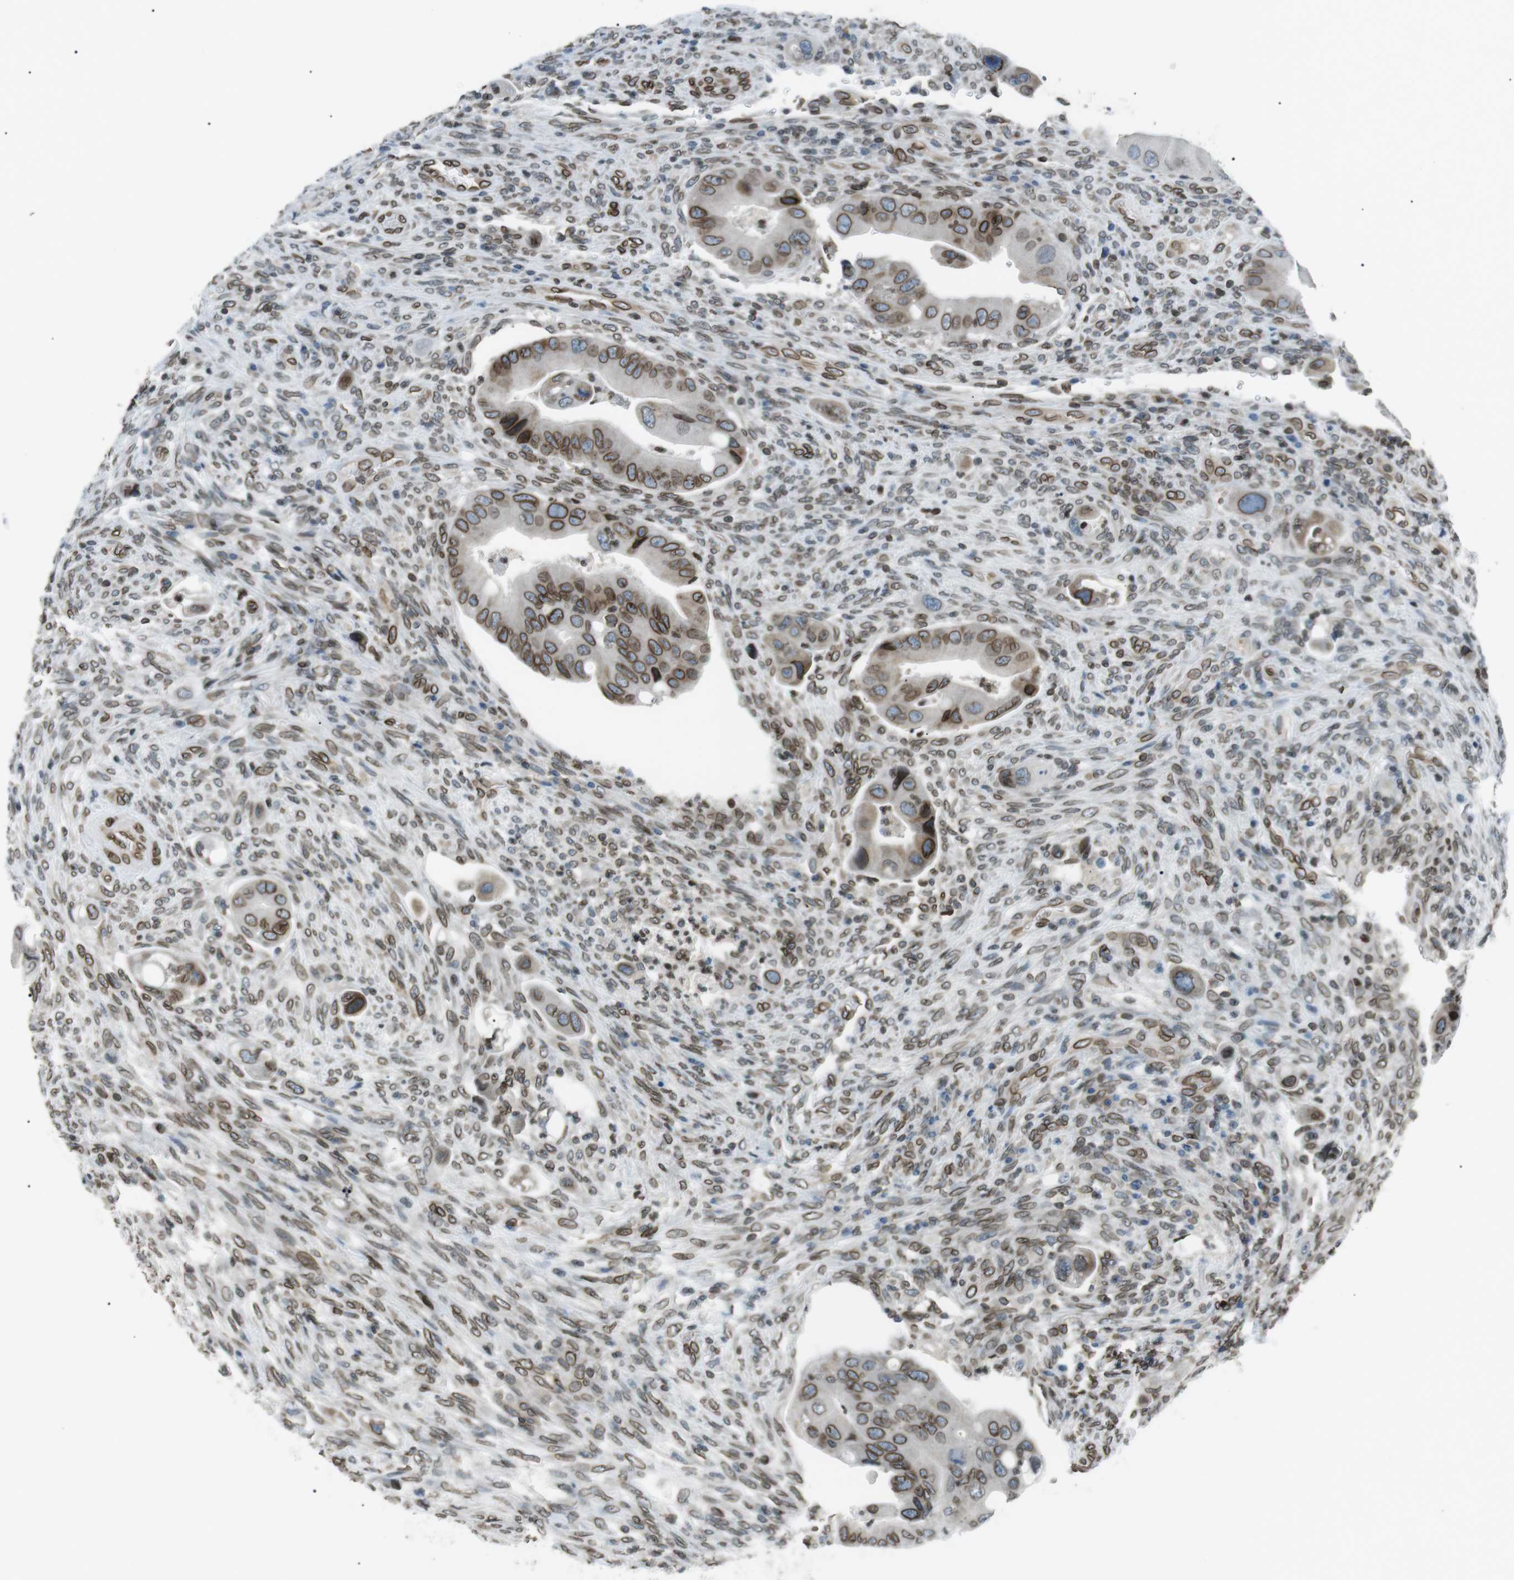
{"staining": {"intensity": "moderate", "quantity": ">75%", "location": "cytoplasmic/membranous,nuclear"}, "tissue": "colorectal cancer", "cell_type": "Tumor cells", "image_type": "cancer", "snomed": [{"axis": "morphology", "description": "Adenocarcinoma, NOS"}, {"axis": "topography", "description": "Rectum"}], "caption": "This image exhibits immunohistochemistry (IHC) staining of adenocarcinoma (colorectal), with medium moderate cytoplasmic/membranous and nuclear positivity in approximately >75% of tumor cells.", "gene": "TMX4", "patient": {"sex": "female", "age": 57}}